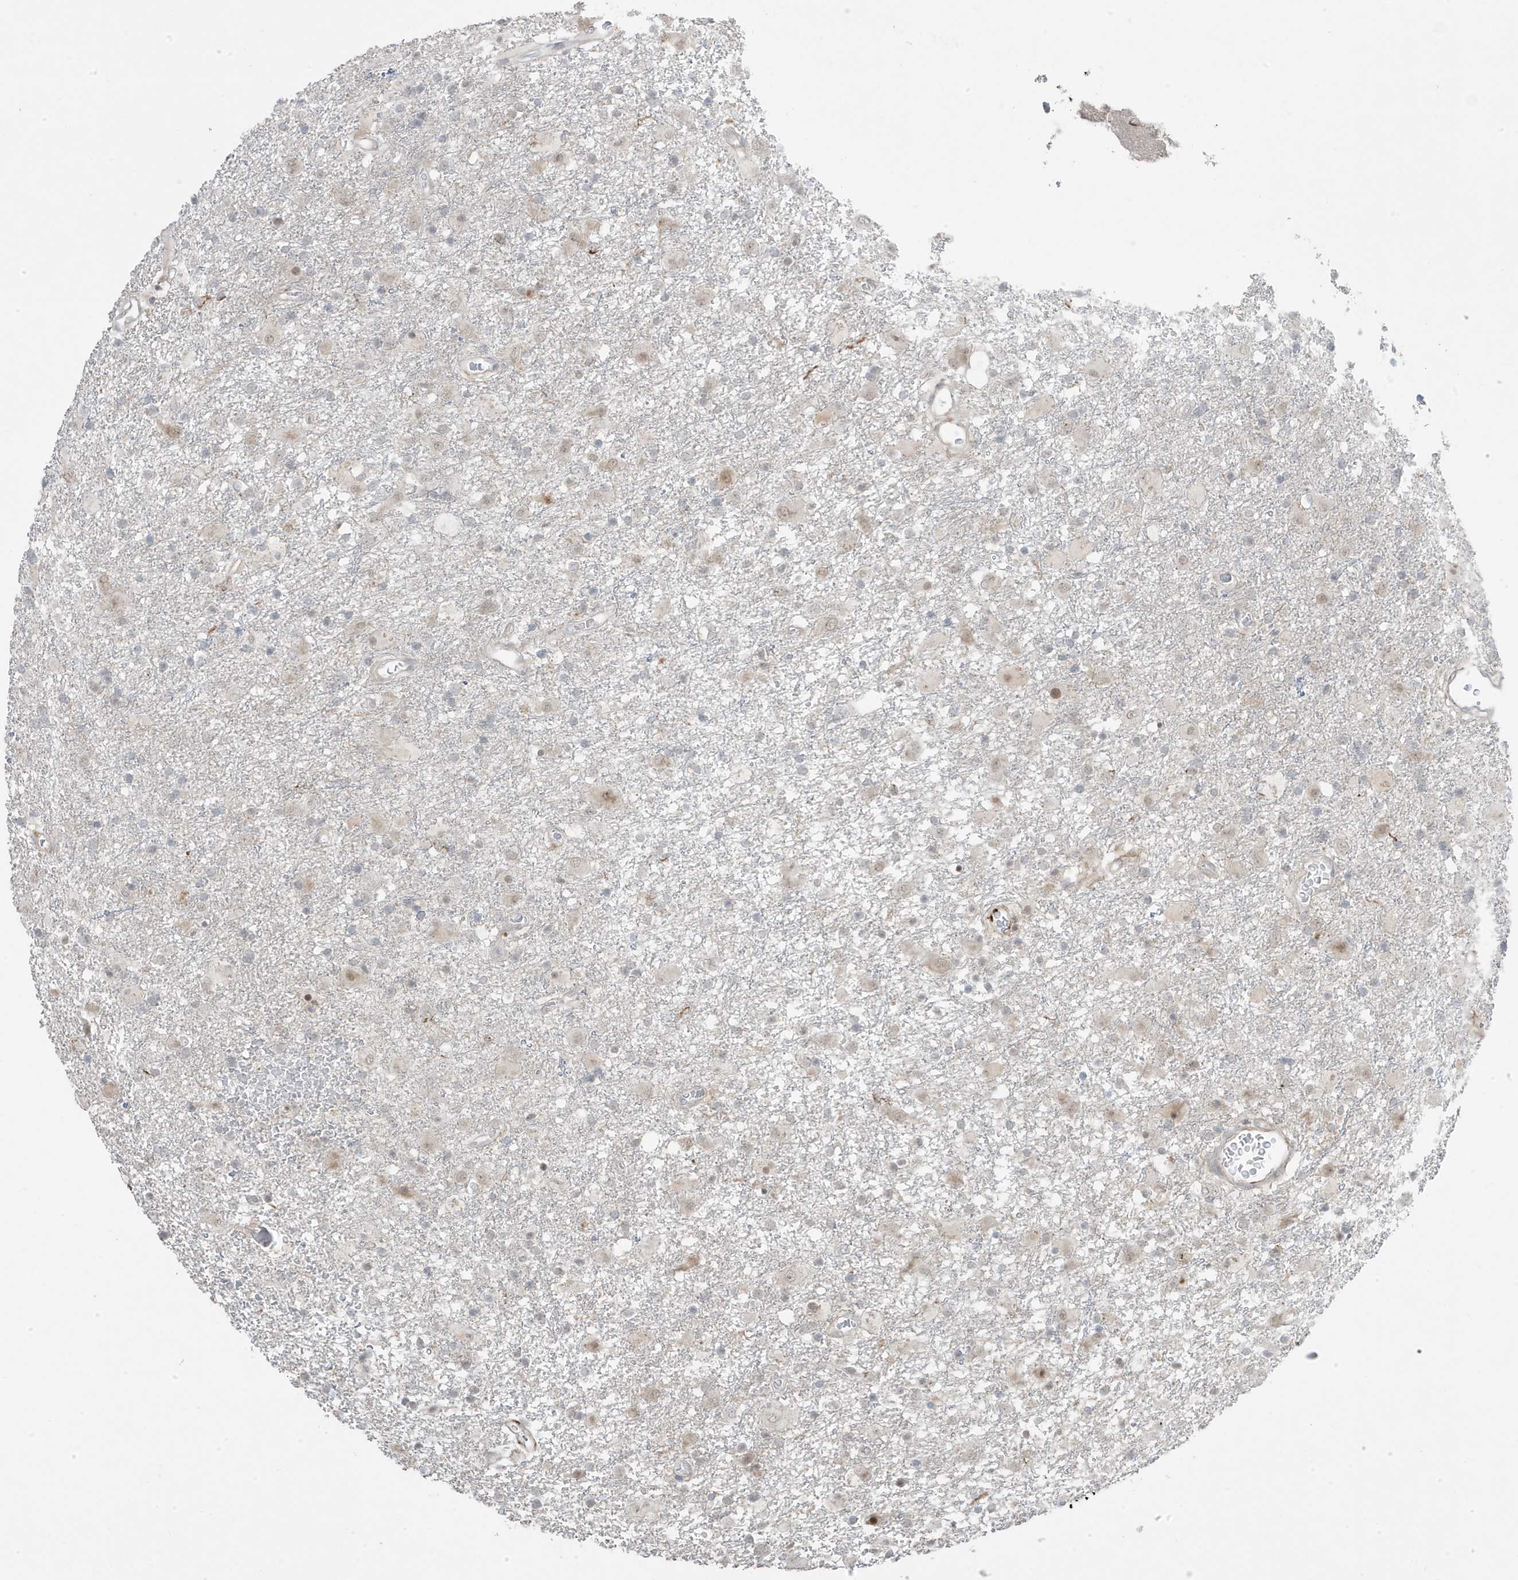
{"staining": {"intensity": "weak", "quantity": "<25%", "location": "nuclear"}, "tissue": "glioma", "cell_type": "Tumor cells", "image_type": "cancer", "snomed": [{"axis": "morphology", "description": "Glioma, malignant, Low grade"}, {"axis": "topography", "description": "Brain"}], "caption": "Human glioma stained for a protein using immunohistochemistry (IHC) exhibits no positivity in tumor cells.", "gene": "ADAMTSL3", "patient": {"sex": "male", "age": 65}}